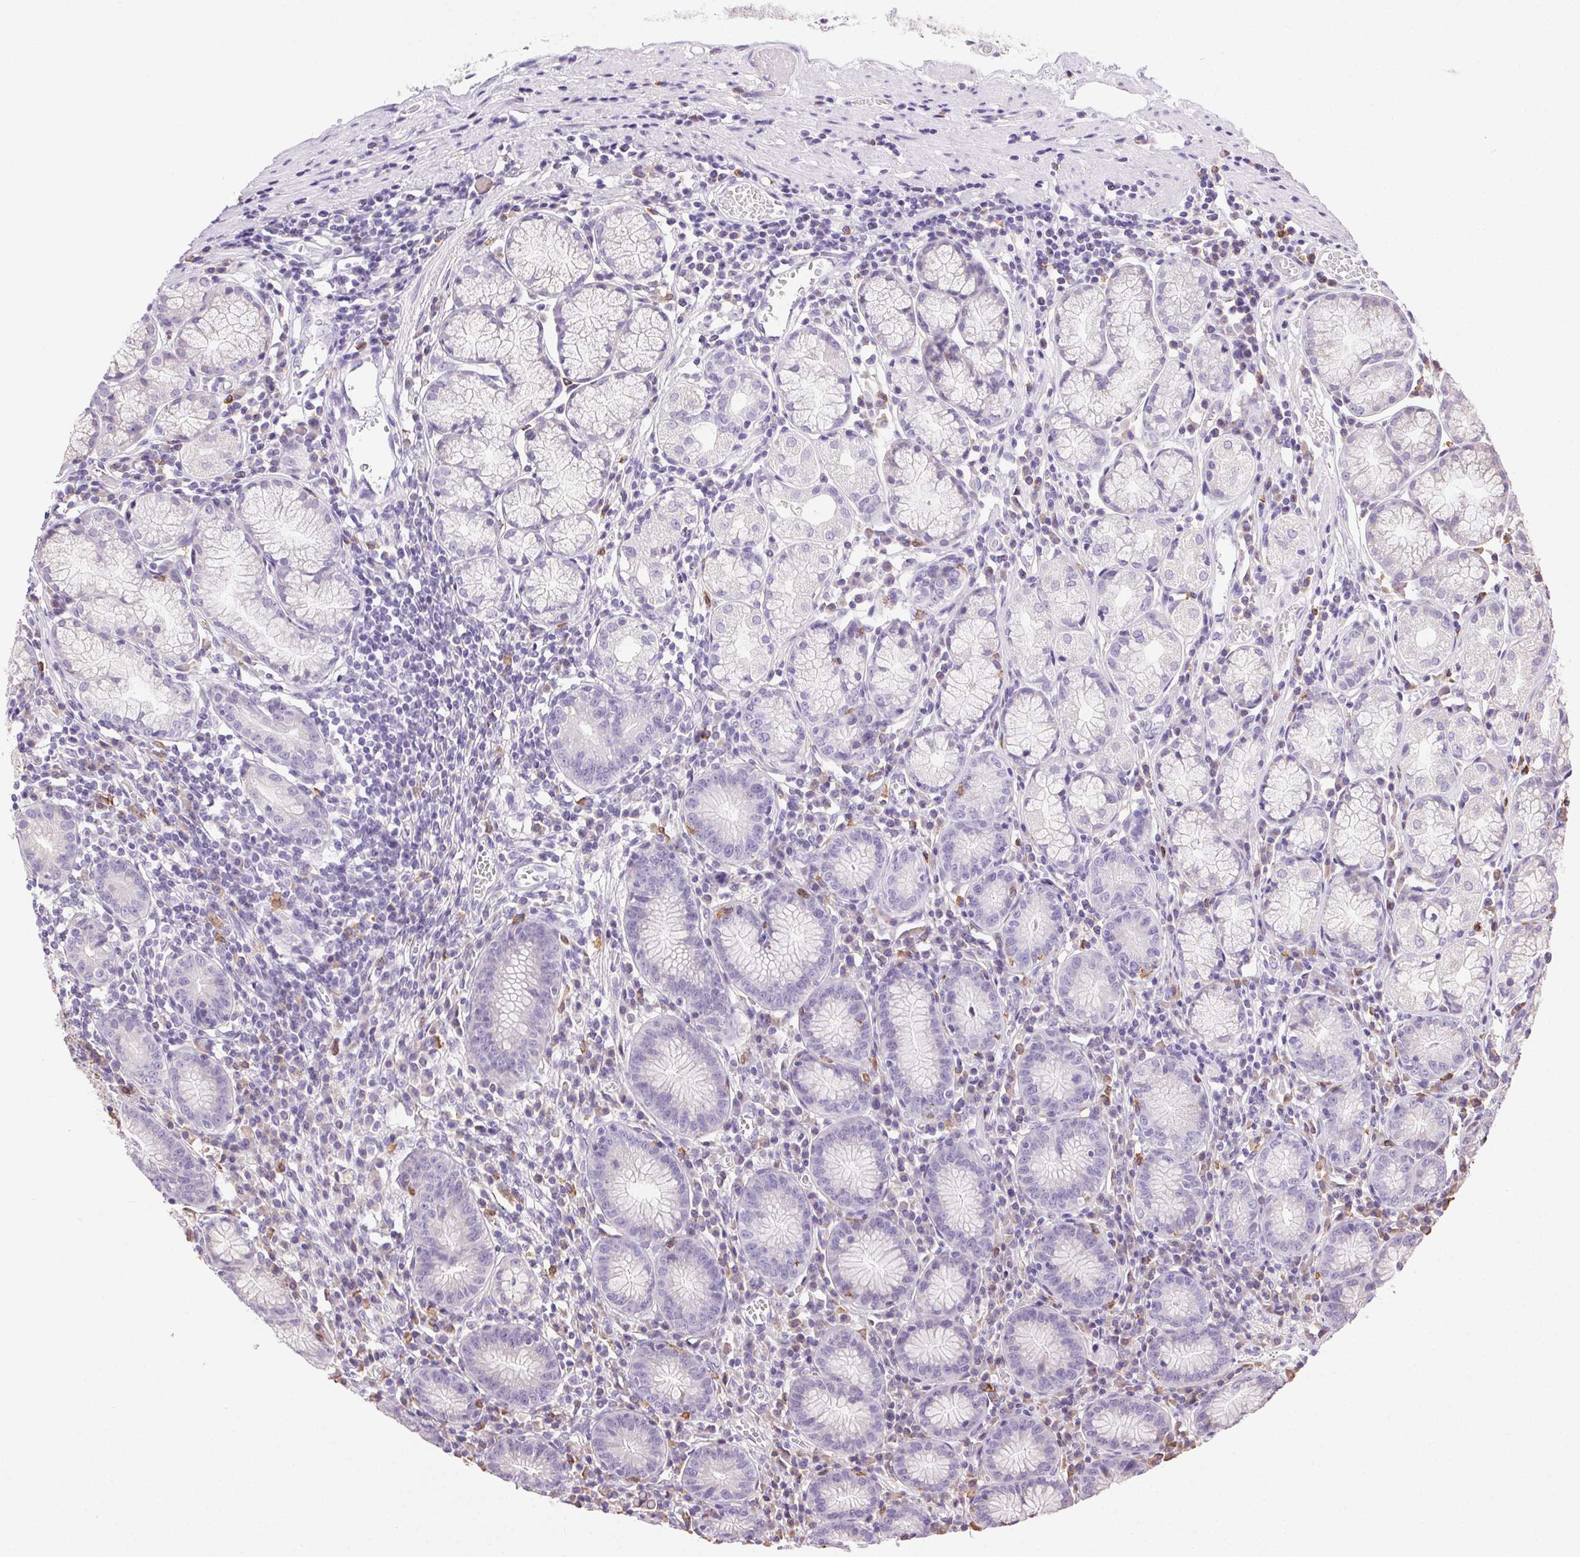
{"staining": {"intensity": "negative", "quantity": "none", "location": "none"}, "tissue": "stomach", "cell_type": "Glandular cells", "image_type": "normal", "snomed": [{"axis": "morphology", "description": "Normal tissue, NOS"}, {"axis": "topography", "description": "Stomach"}], "caption": "Glandular cells show no significant protein positivity in unremarkable stomach. (DAB (3,3'-diaminobenzidine) immunohistochemistry with hematoxylin counter stain).", "gene": "SNX31", "patient": {"sex": "male", "age": 55}}